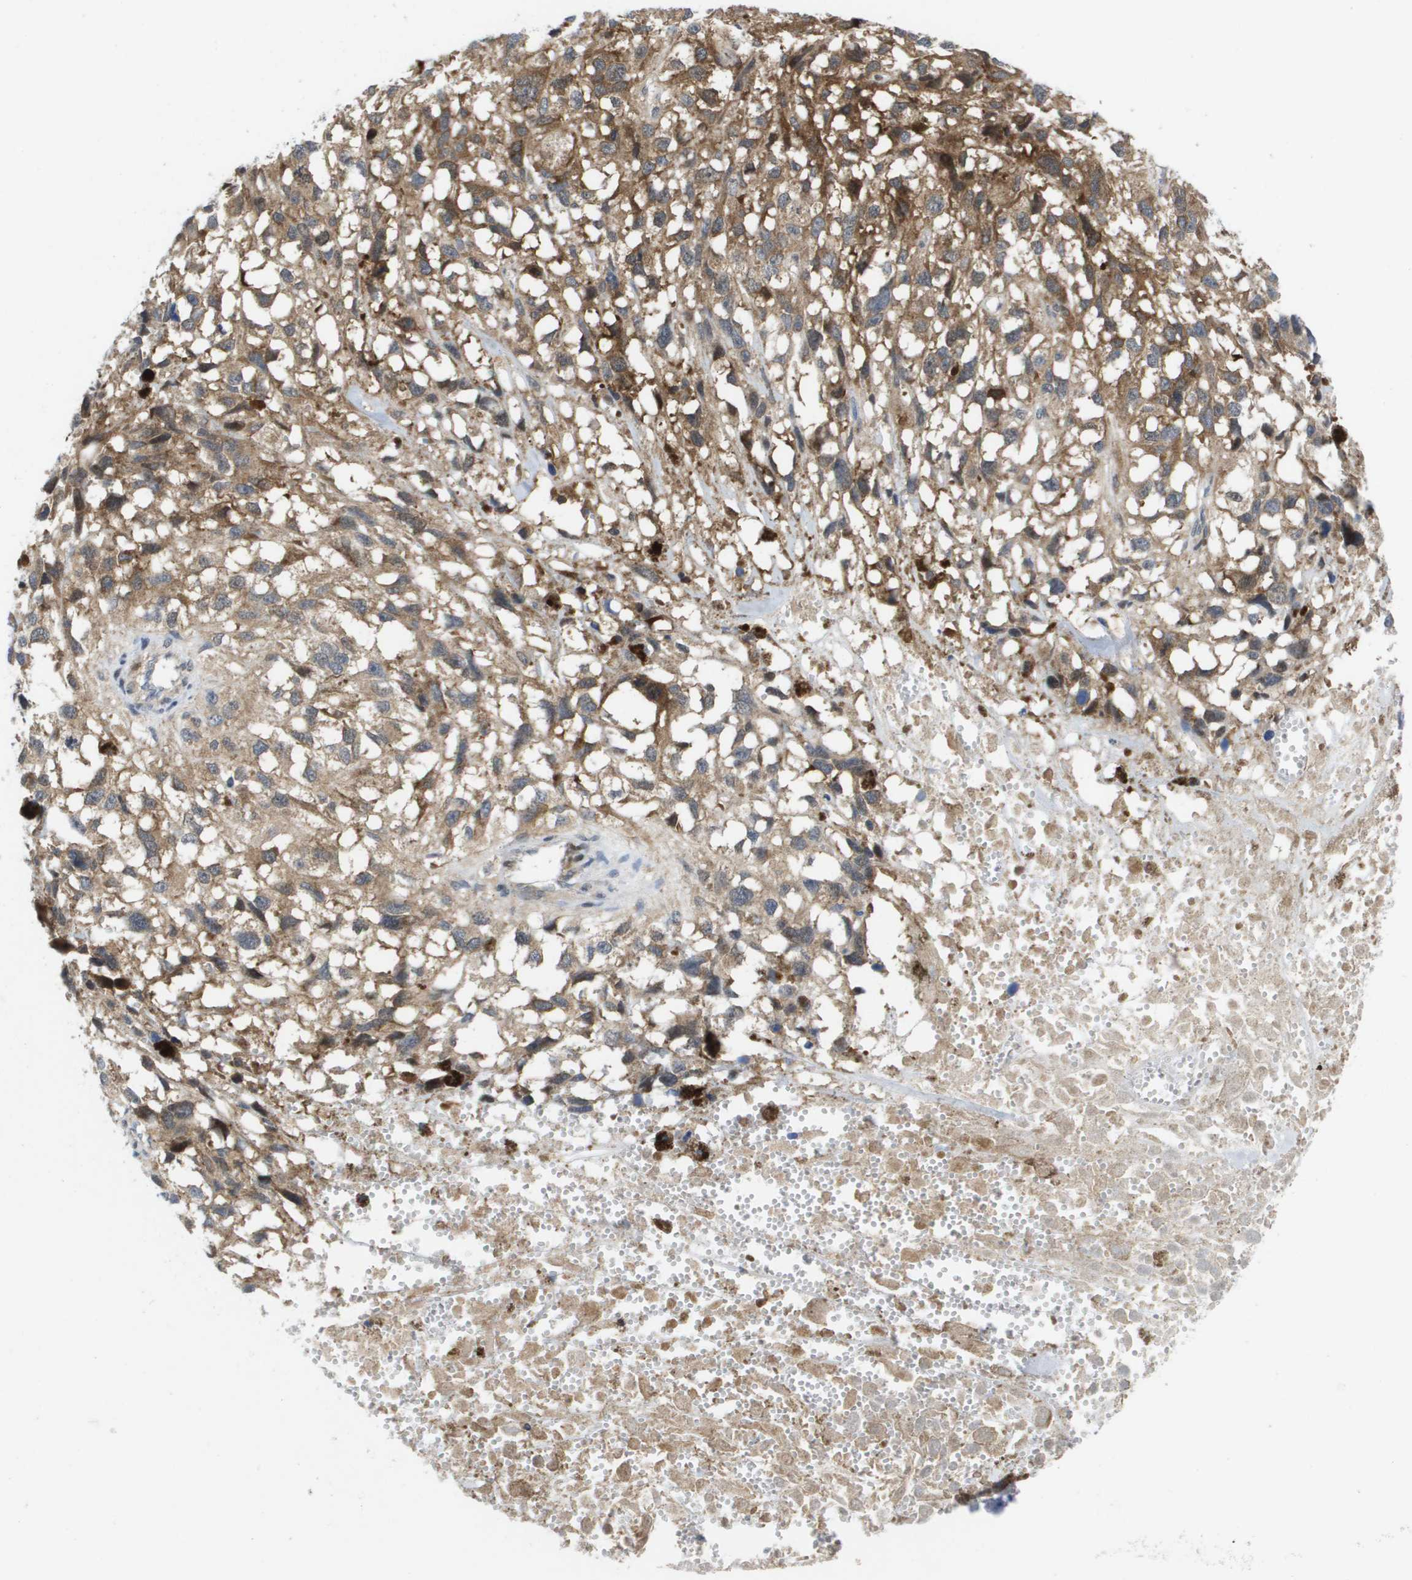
{"staining": {"intensity": "moderate", "quantity": ">75%", "location": "cytoplasmic/membranous"}, "tissue": "melanoma", "cell_type": "Tumor cells", "image_type": "cancer", "snomed": [{"axis": "morphology", "description": "Malignant melanoma, Metastatic site"}, {"axis": "topography", "description": "Lymph node"}], "caption": "Immunohistochemical staining of human malignant melanoma (metastatic site) shows moderate cytoplasmic/membranous protein staining in about >75% of tumor cells. (Brightfield microscopy of DAB IHC at high magnification).", "gene": "FKBP4", "patient": {"sex": "male", "age": 59}}